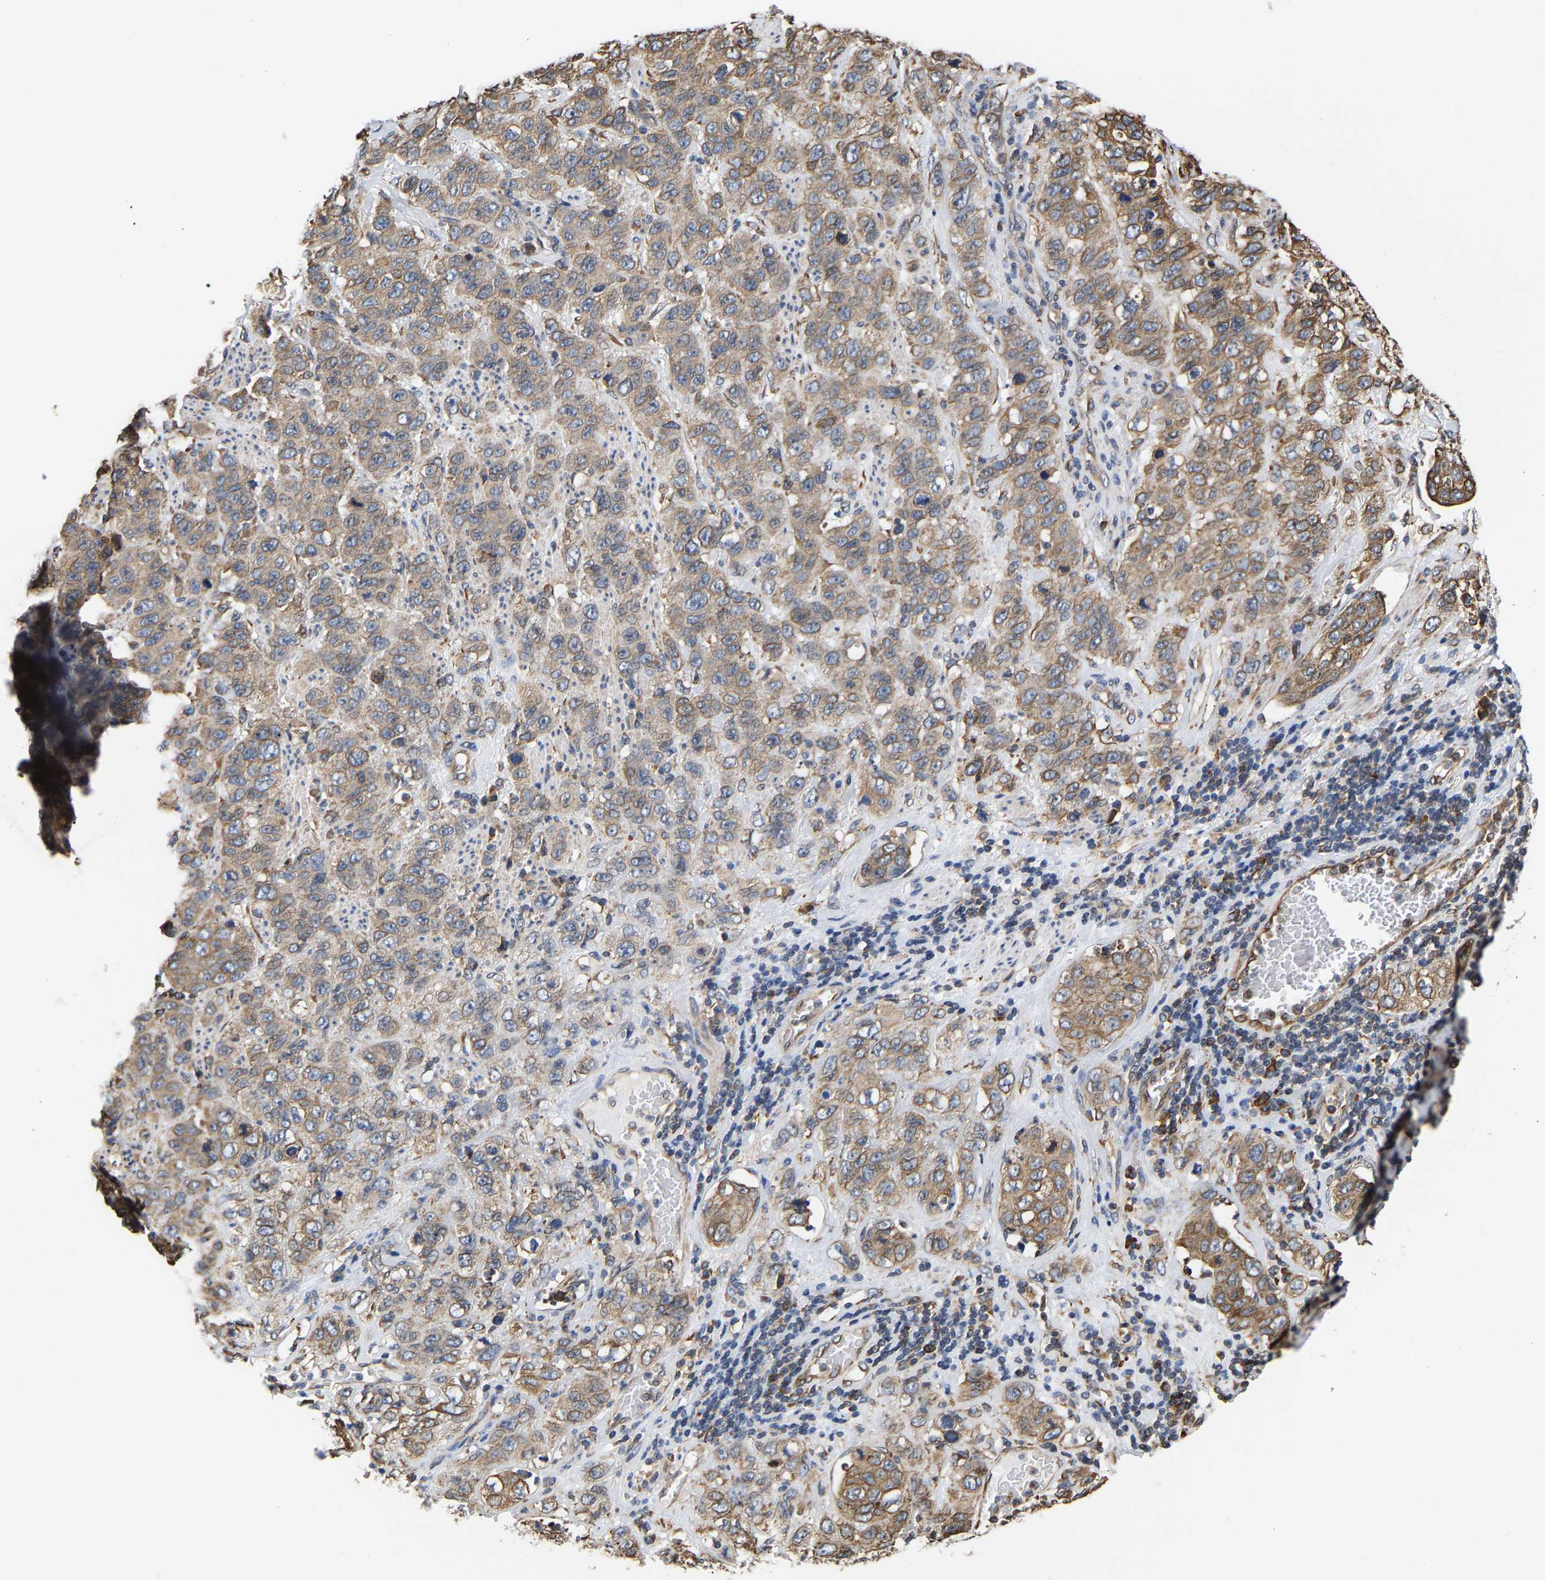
{"staining": {"intensity": "moderate", "quantity": ">75%", "location": "cytoplasmic/membranous"}, "tissue": "stomach cancer", "cell_type": "Tumor cells", "image_type": "cancer", "snomed": [{"axis": "morphology", "description": "Adenocarcinoma, NOS"}, {"axis": "topography", "description": "Stomach"}], "caption": "DAB immunohistochemical staining of stomach cancer reveals moderate cytoplasmic/membranous protein staining in approximately >75% of tumor cells. The staining was performed using DAB (3,3'-diaminobenzidine) to visualize the protein expression in brown, while the nuclei were stained in blue with hematoxylin (Magnification: 20x).", "gene": "ARAP1", "patient": {"sex": "male", "age": 48}}